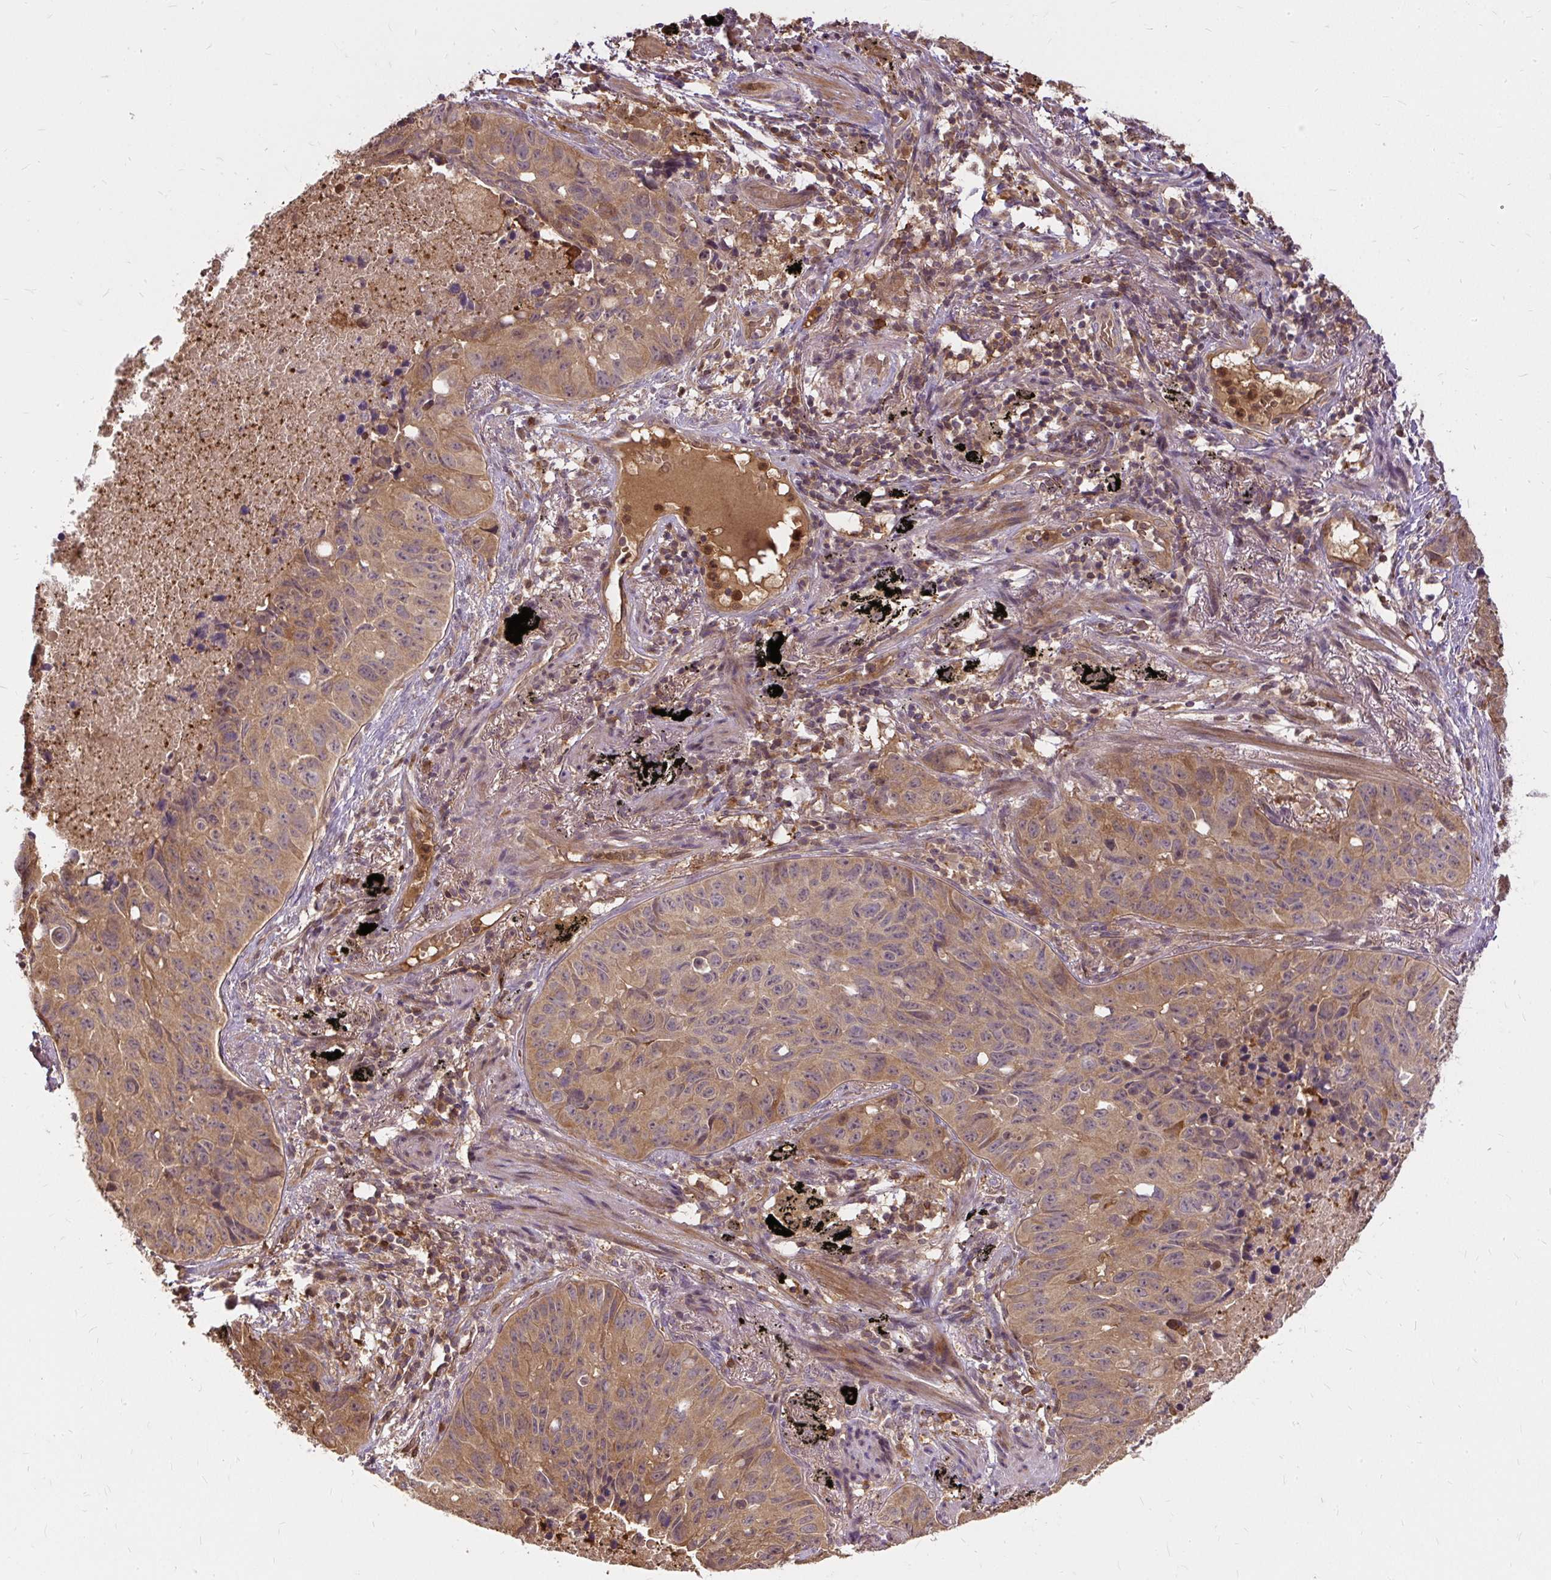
{"staining": {"intensity": "moderate", "quantity": ">75%", "location": "cytoplasmic/membranous"}, "tissue": "lung cancer", "cell_type": "Tumor cells", "image_type": "cancer", "snomed": [{"axis": "morphology", "description": "Squamous cell carcinoma, NOS"}, {"axis": "topography", "description": "Lung"}], "caption": "Squamous cell carcinoma (lung) stained with immunohistochemistry (IHC) reveals moderate cytoplasmic/membranous staining in about >75% of tumor cells.", "gene": "AP5S1", "patient": {"sex": "male", "age": 60}}